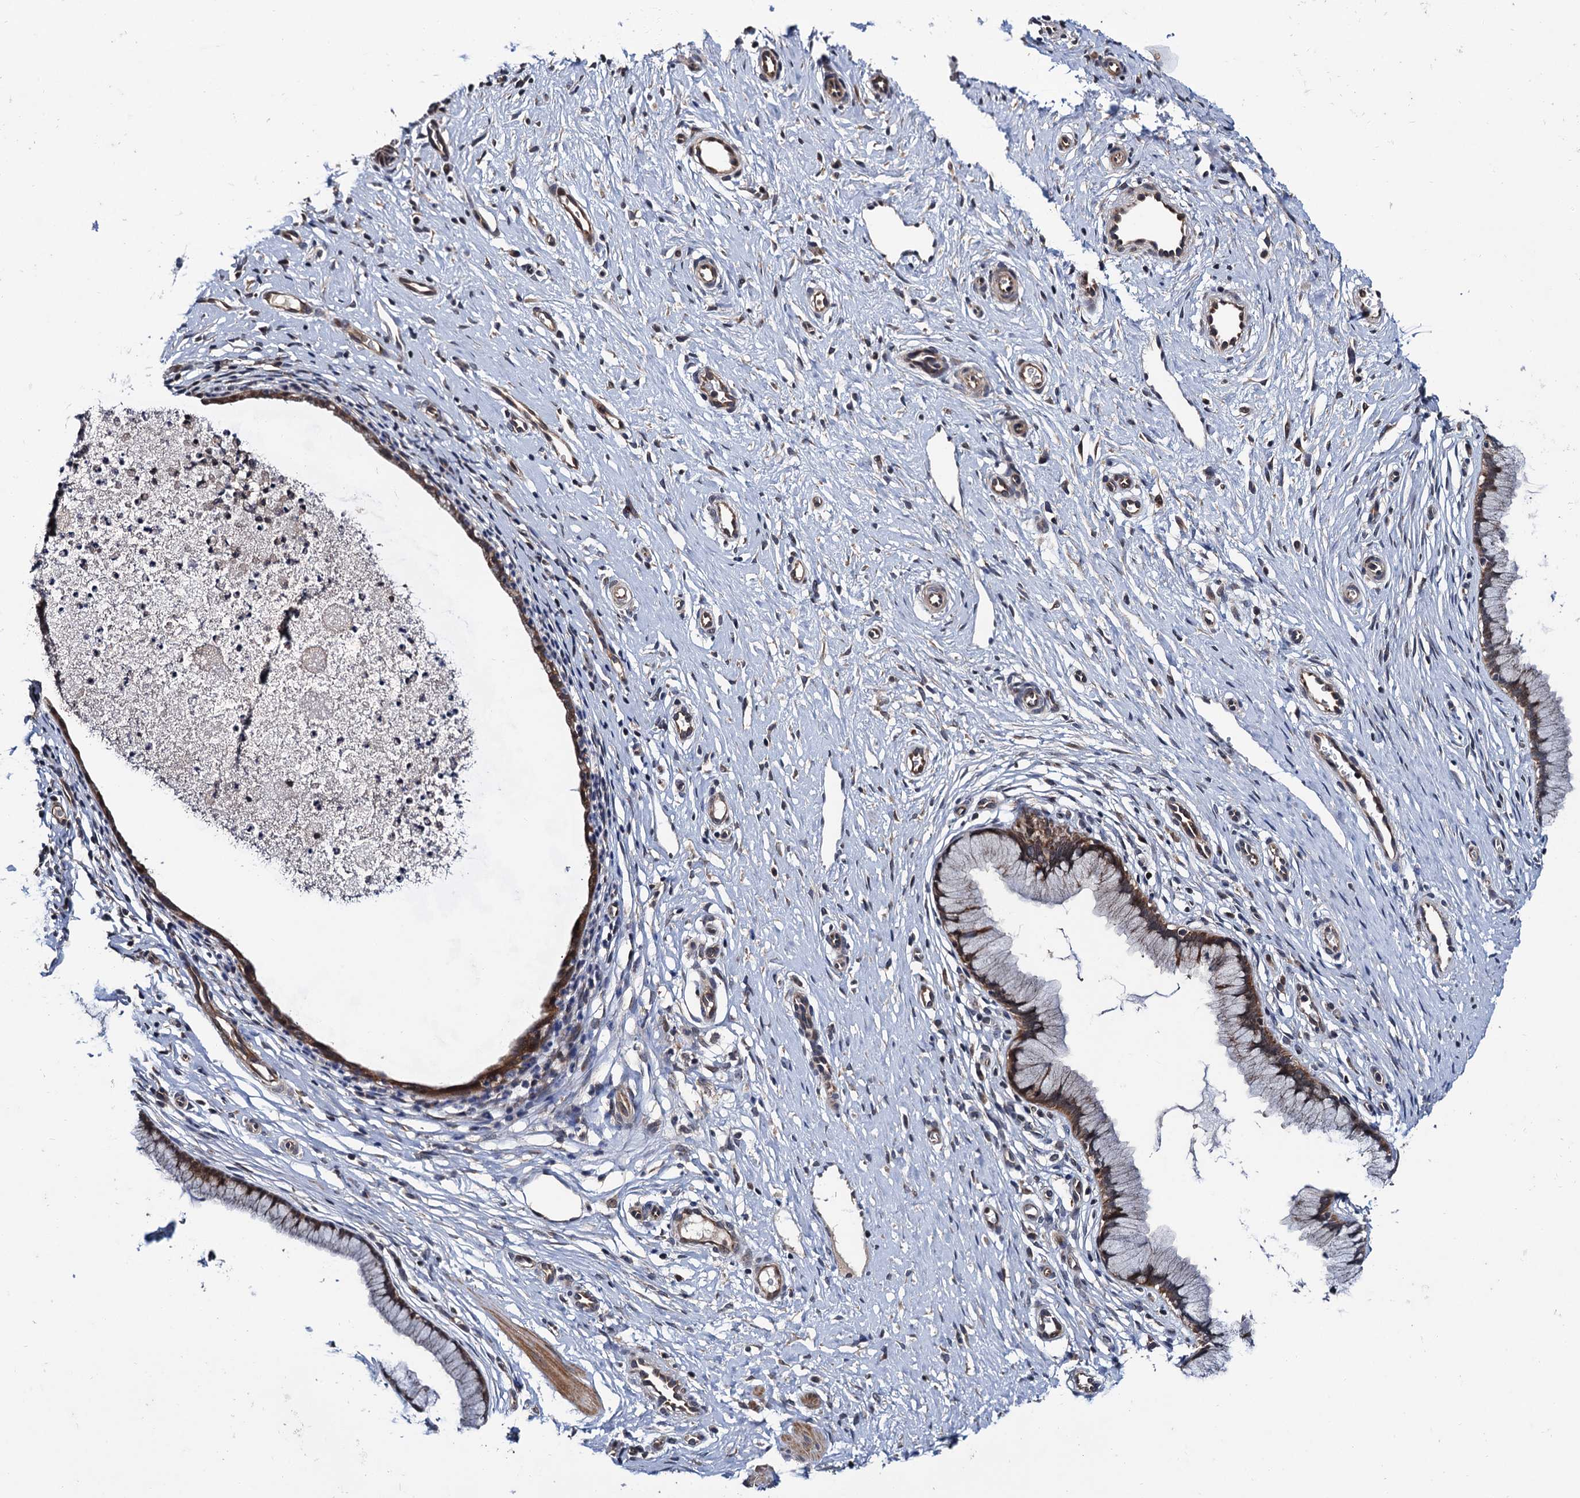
{"staining": {"intensity": "moderate", "quantity": "25%-75%", "location": "cytoplasmic/membranous"}, "tissue": "cervix", "cell_type": "Glandular cells", "image_type": "normal", "snomed": [{"axis": "morphology", "description": "Normal tissue, NOS"}, {"axis": "topography", "description": "Cervix"}], "caption": "Protein staining shows moderate cytoplasmic/membranous expression in about 25%-75% of glandular cells in benign cervix.", "gene": "NAA16", "patient": {"sex": "female", "age": 36}}